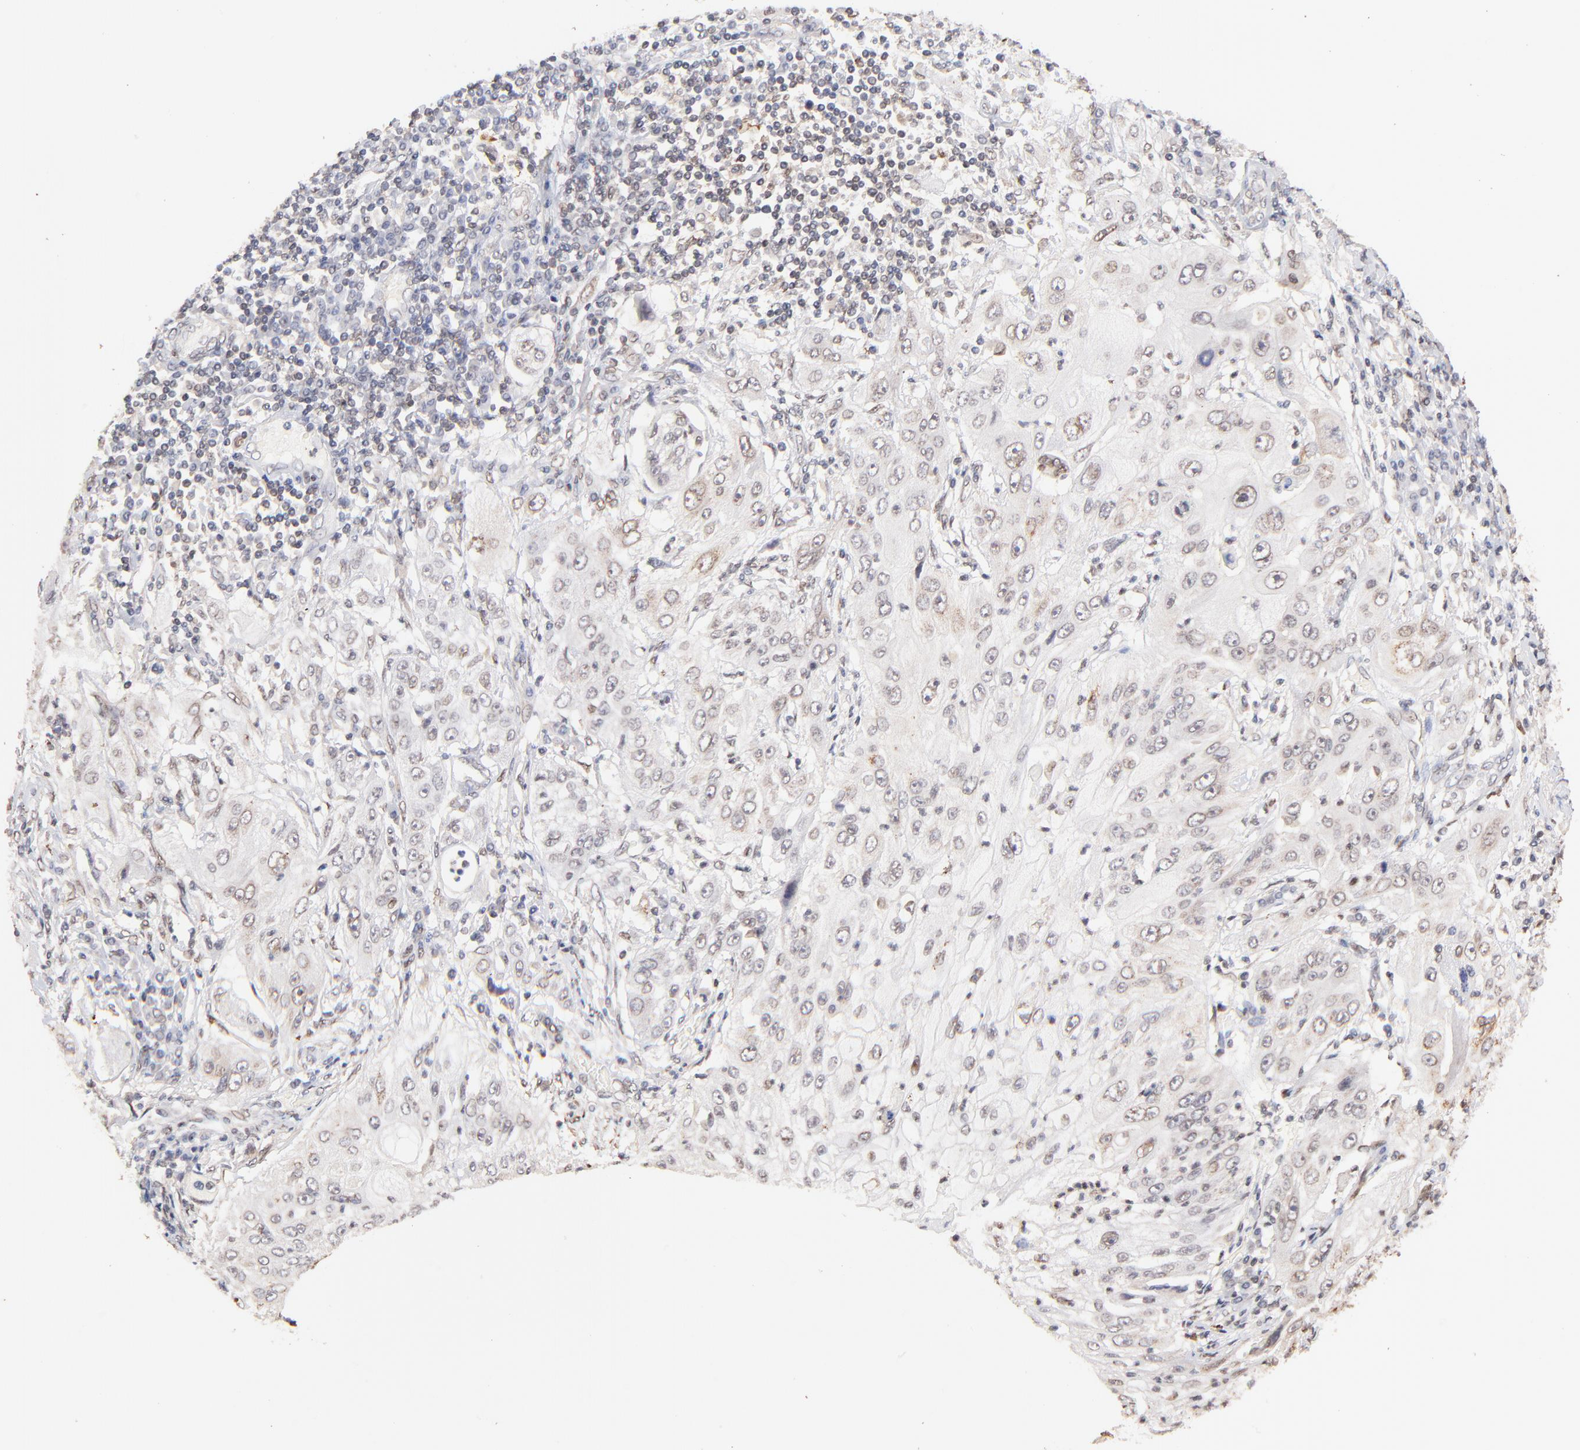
{"staining": {"intensity": "weak", "quantity": "<25%", "location": "cytoplasmic/membranous,nuclear"}, "tissue": "lung cancer", "cell_type": "Tumor cells", "image_type": "cancer", "snomed": [{"axis": "morphology", "description": "Inflammation, NOS"}, {"axis": "morphology", "description": "Squamous cell carcinoma, NOS"}, {"axis": "topography", "description": "Lymph node"}, {"axis": "topography", "description": "Soft tissue"}, {"axis": "topography", "description": "Lung"}], "caption": "A photomicrograph of human squamous cell carcinoma (lung) is negative for staining in tumor cells. (Brightfield microscopy of DAB IHC at high magnification).", "gene": "ZFP92", "patient": {"sex": "male", "age": 66}}